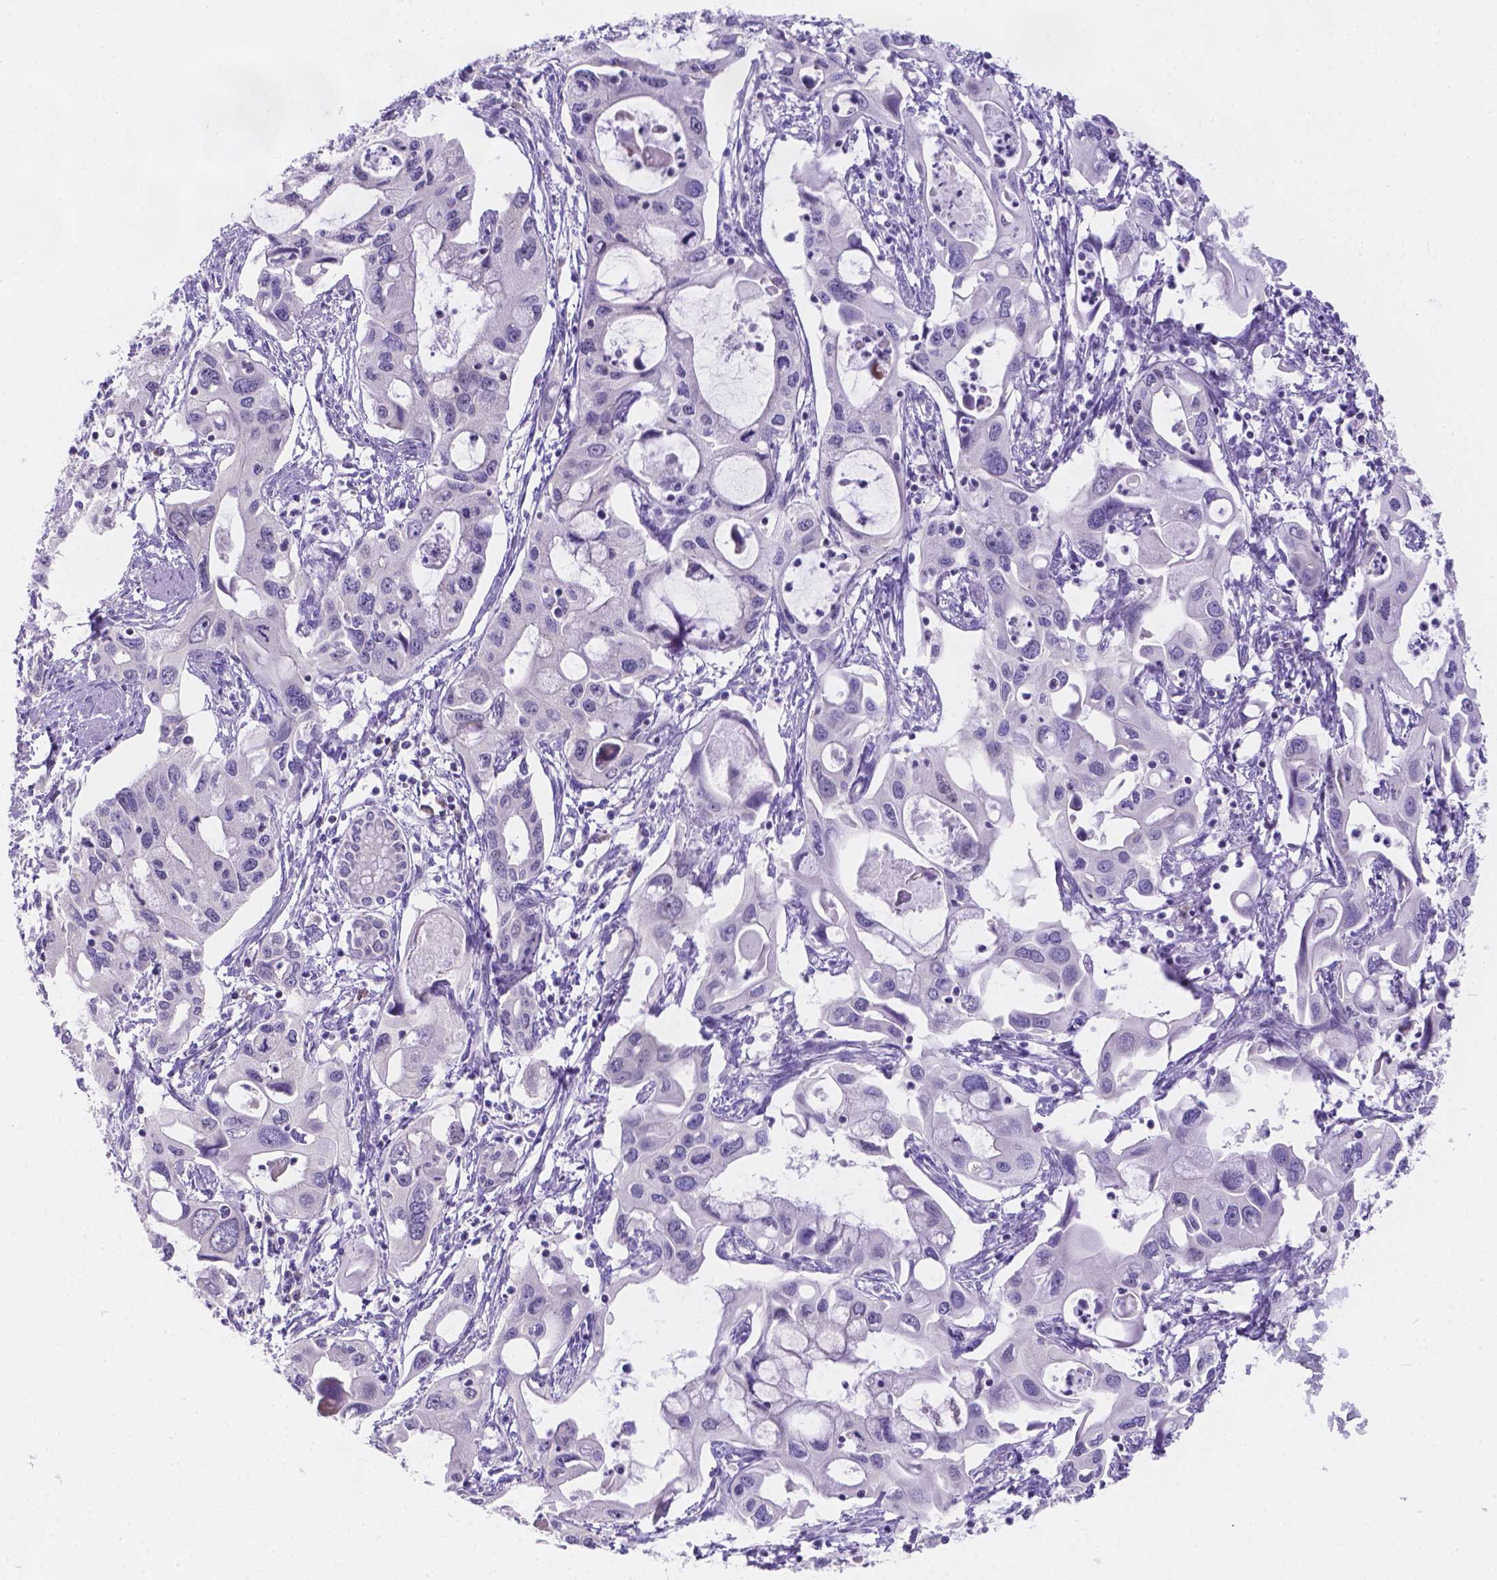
{"staining": {"intensity": "negative", "quantity": "none", "location": "none"}, "tissue": "pancreatic cancer", "cell_type": "Tumor cells", "image_type": "cancer", "snomed": [{"axis": "morphology", "description": "Adenocarcinoma, NOS"}, {"axis": "topography", "description": "Pancreas"}], "caption": "This is an IHC histopathology image of pancreatic adenocarcinoma. There is no positivity in tumor cells.", "gene": "CD96", "patient": {"sex": "male", "age": 60}}